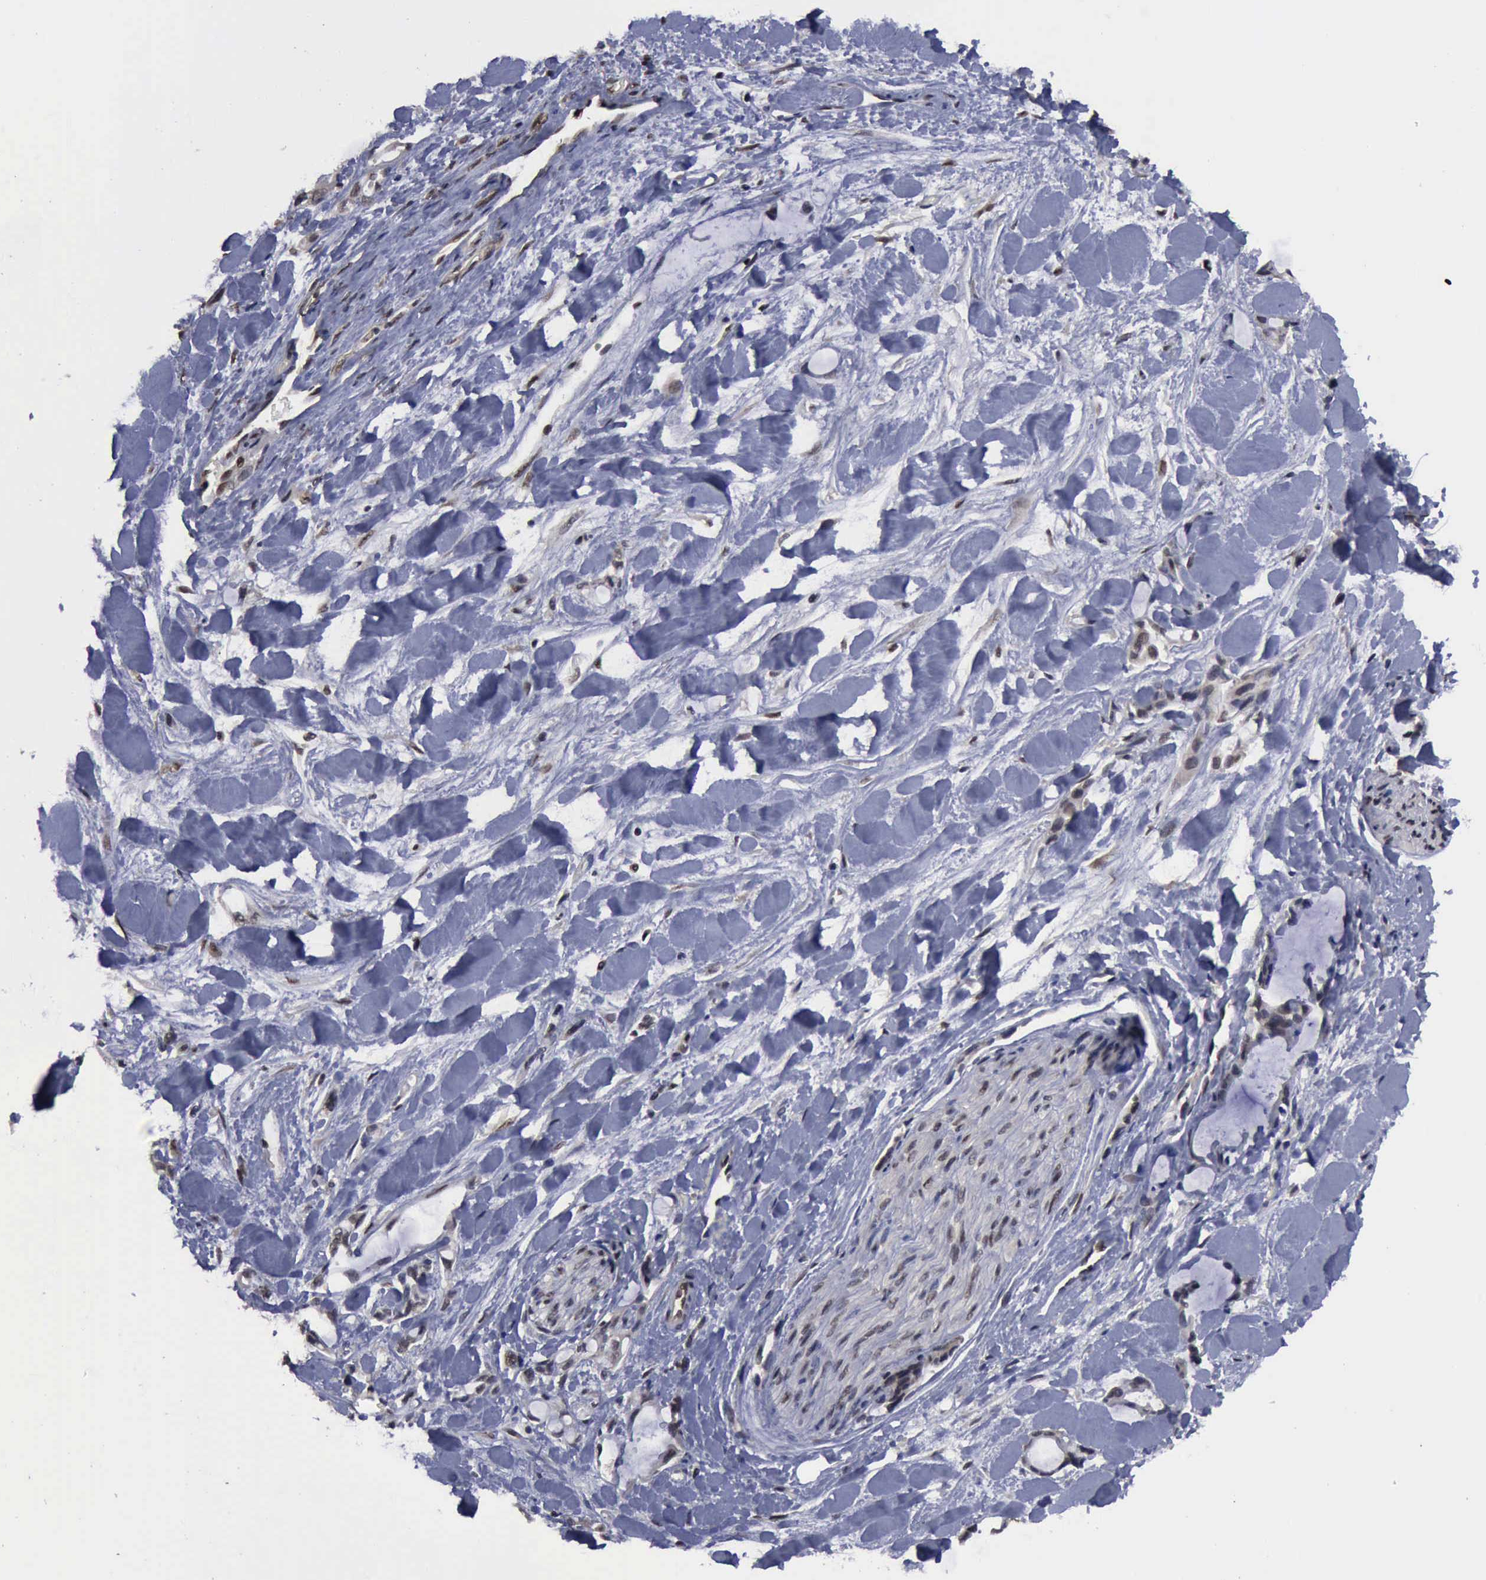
{"staining": {"intensity": "strong", "quantity": "25%-75%", "location": "cytoplasmic/membranous,nuclear"}, "tissue": "pancreatic cancer", "cell_type": "Tumor cells", "image_type": "cancer", "snomed": [{"axis": "morphology", "description": "Adenocarcinoma, NOS"}, {"axis": "topography", "description": "Pancreas"}], "caption": "Brown immunohistochemical staining in human pancreatic adenocarcinoma demonstrates strong cytoplasmic/membranous and nuclear staining in about 25%-75% of tumor cells.", "gene": "RTCB", "patient": {"sex": "female", "age": 70}}